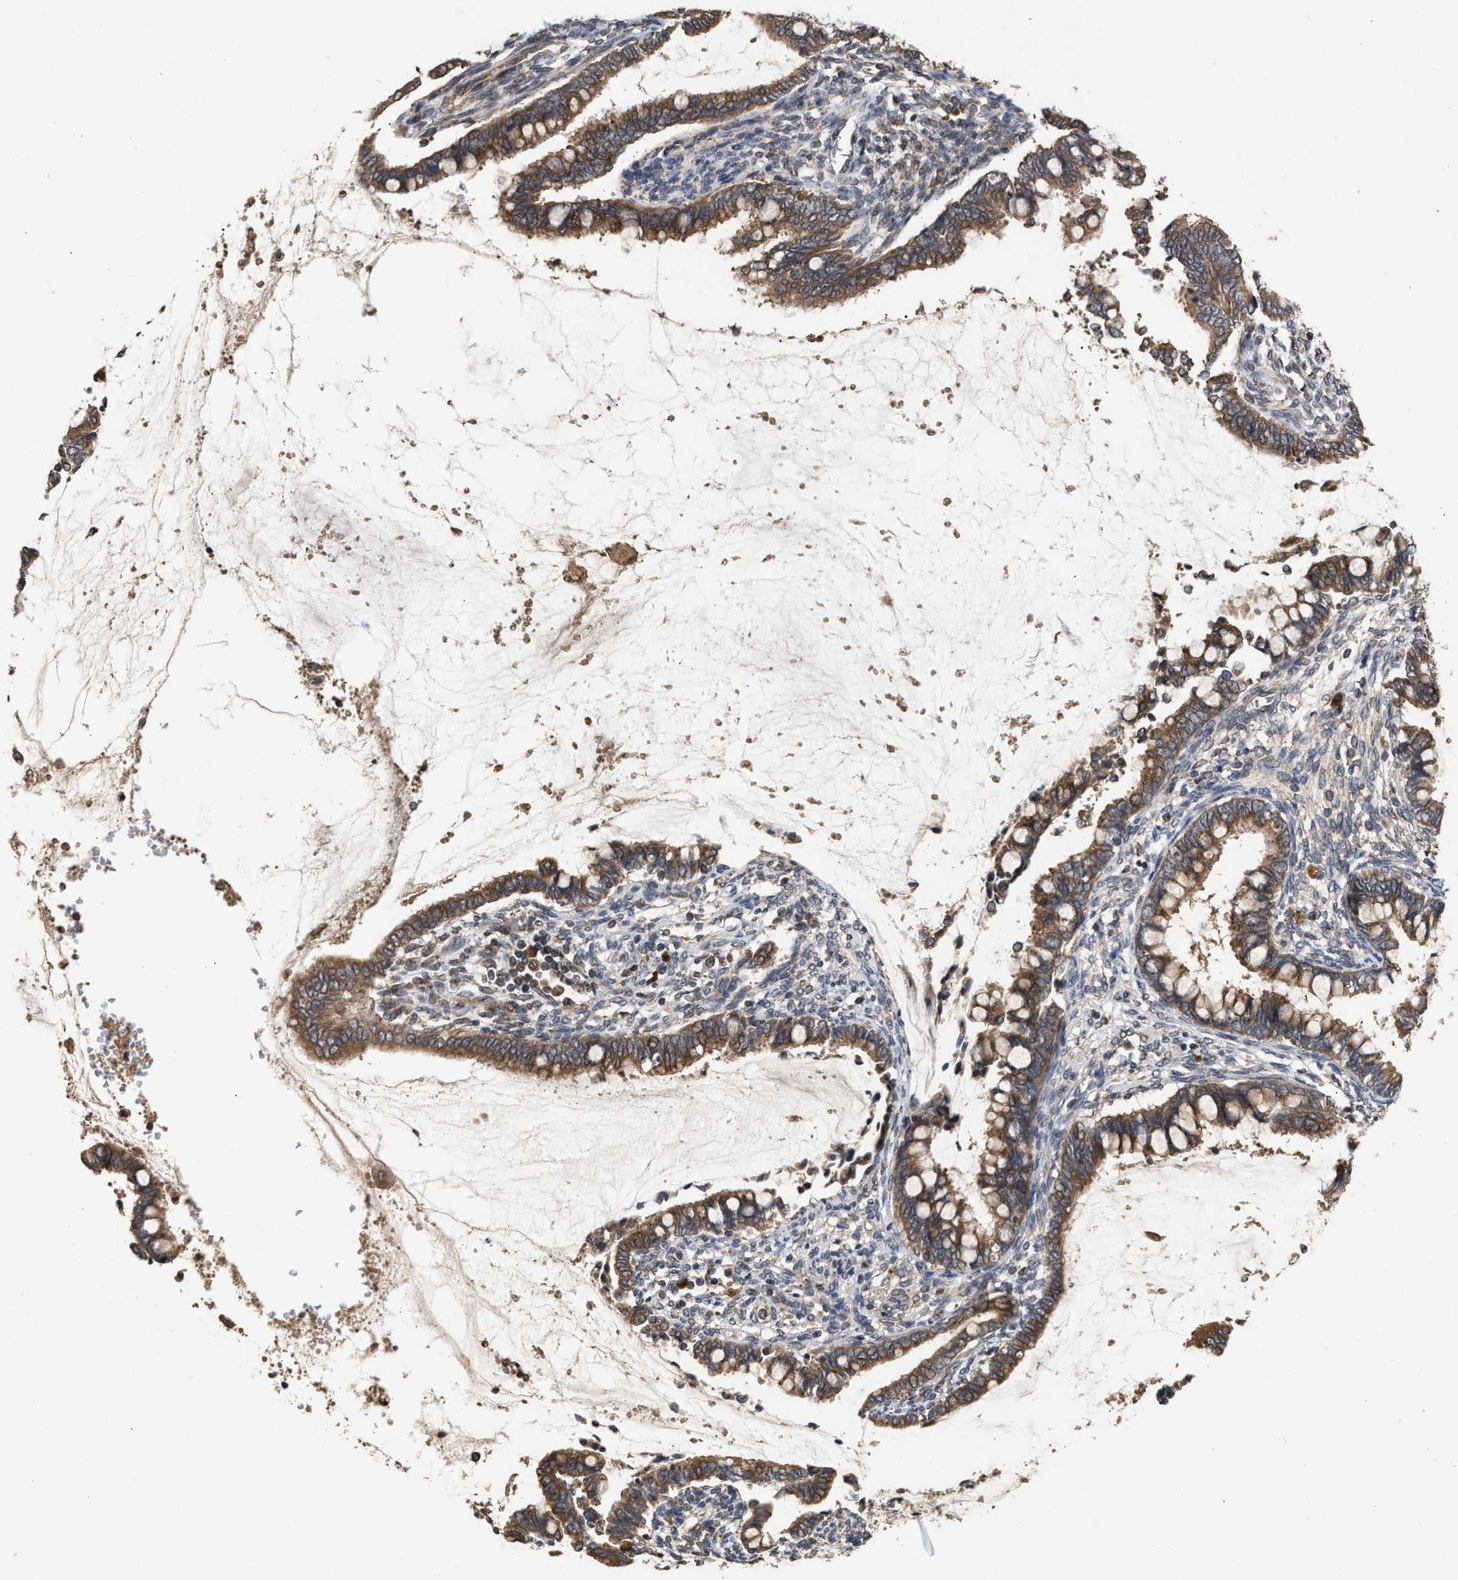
{"staining": {"intensity": "moderate", "quantity": ">75%", "location": "cytoplasmic/membranous"}, "tissue": "cervical cancer", "cell_type": "Tumor cells", "image_type": "cancer", "snomed": [{"axis": "morphology", "description": "Adenocarcinoma, NOS"}, {"axis": "topography", "description": "Cervix"}], "caption": "This photomicrograph displays IHC staining of adenocarcinoma (cervical), with medium moderate cytoplasmic/membranous staining in about >75% of tumor cells.", "gene": "SAR1A", "patient": {"sex": "female", "age": 44}}